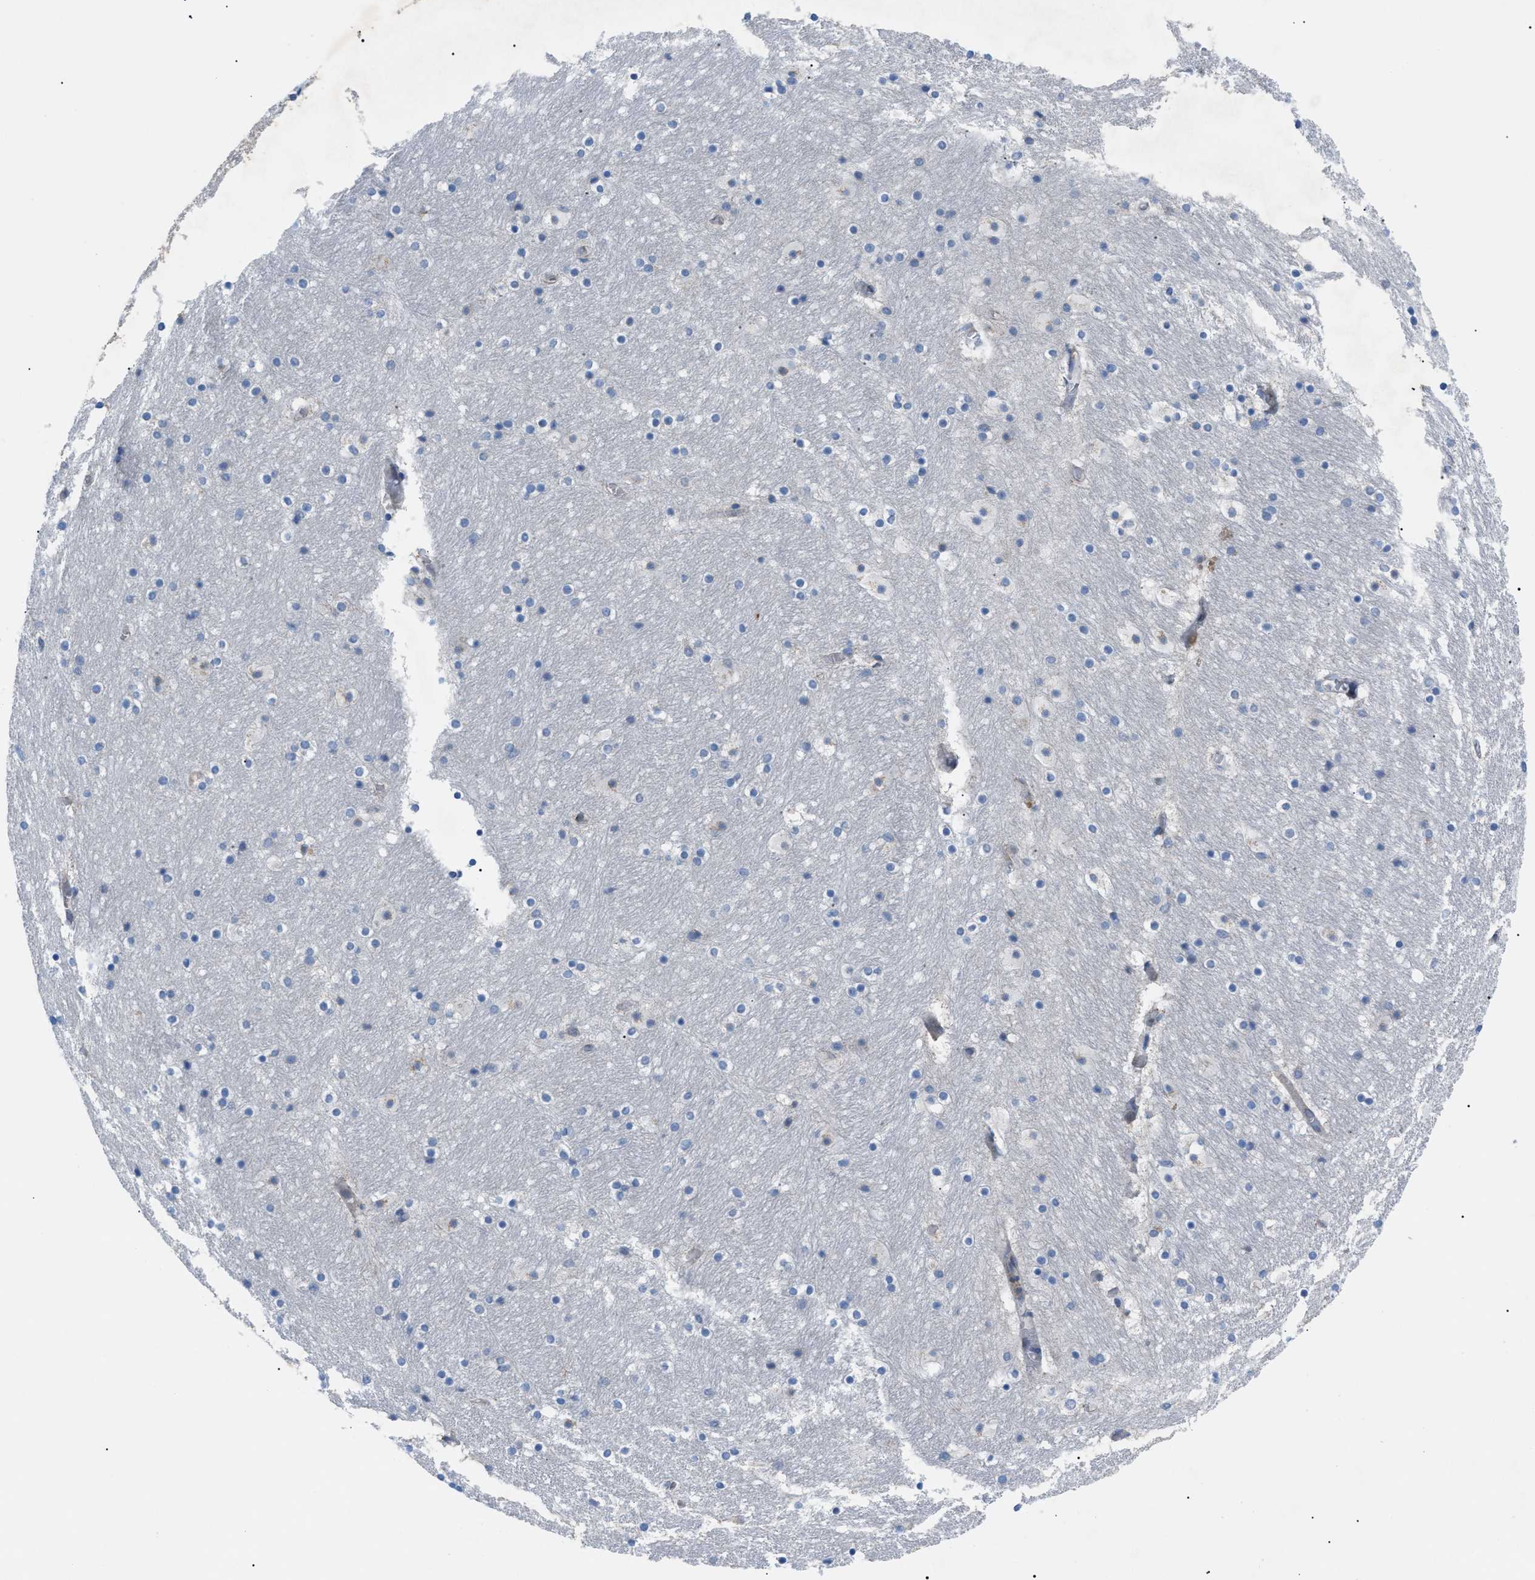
{"staining": {"intensity": "negative", "quantity": "none", "location": "none"}, "tissue": "hippocampus", "cell_type": "Glial cells", "image_type": "normal", "snomed": [{"axis": "morphology", "description": "Normal tissue, NOS"}, {"axis": "topography", "description": "Hippocampus"}], "caption": "A high-resolution histopathology image shows IHC staining of normal hippocampus, which exhibits no significant positivity in glial cells.", "gene": "ZDHHC24", "patient": {"sex": "male", "age": 45}}